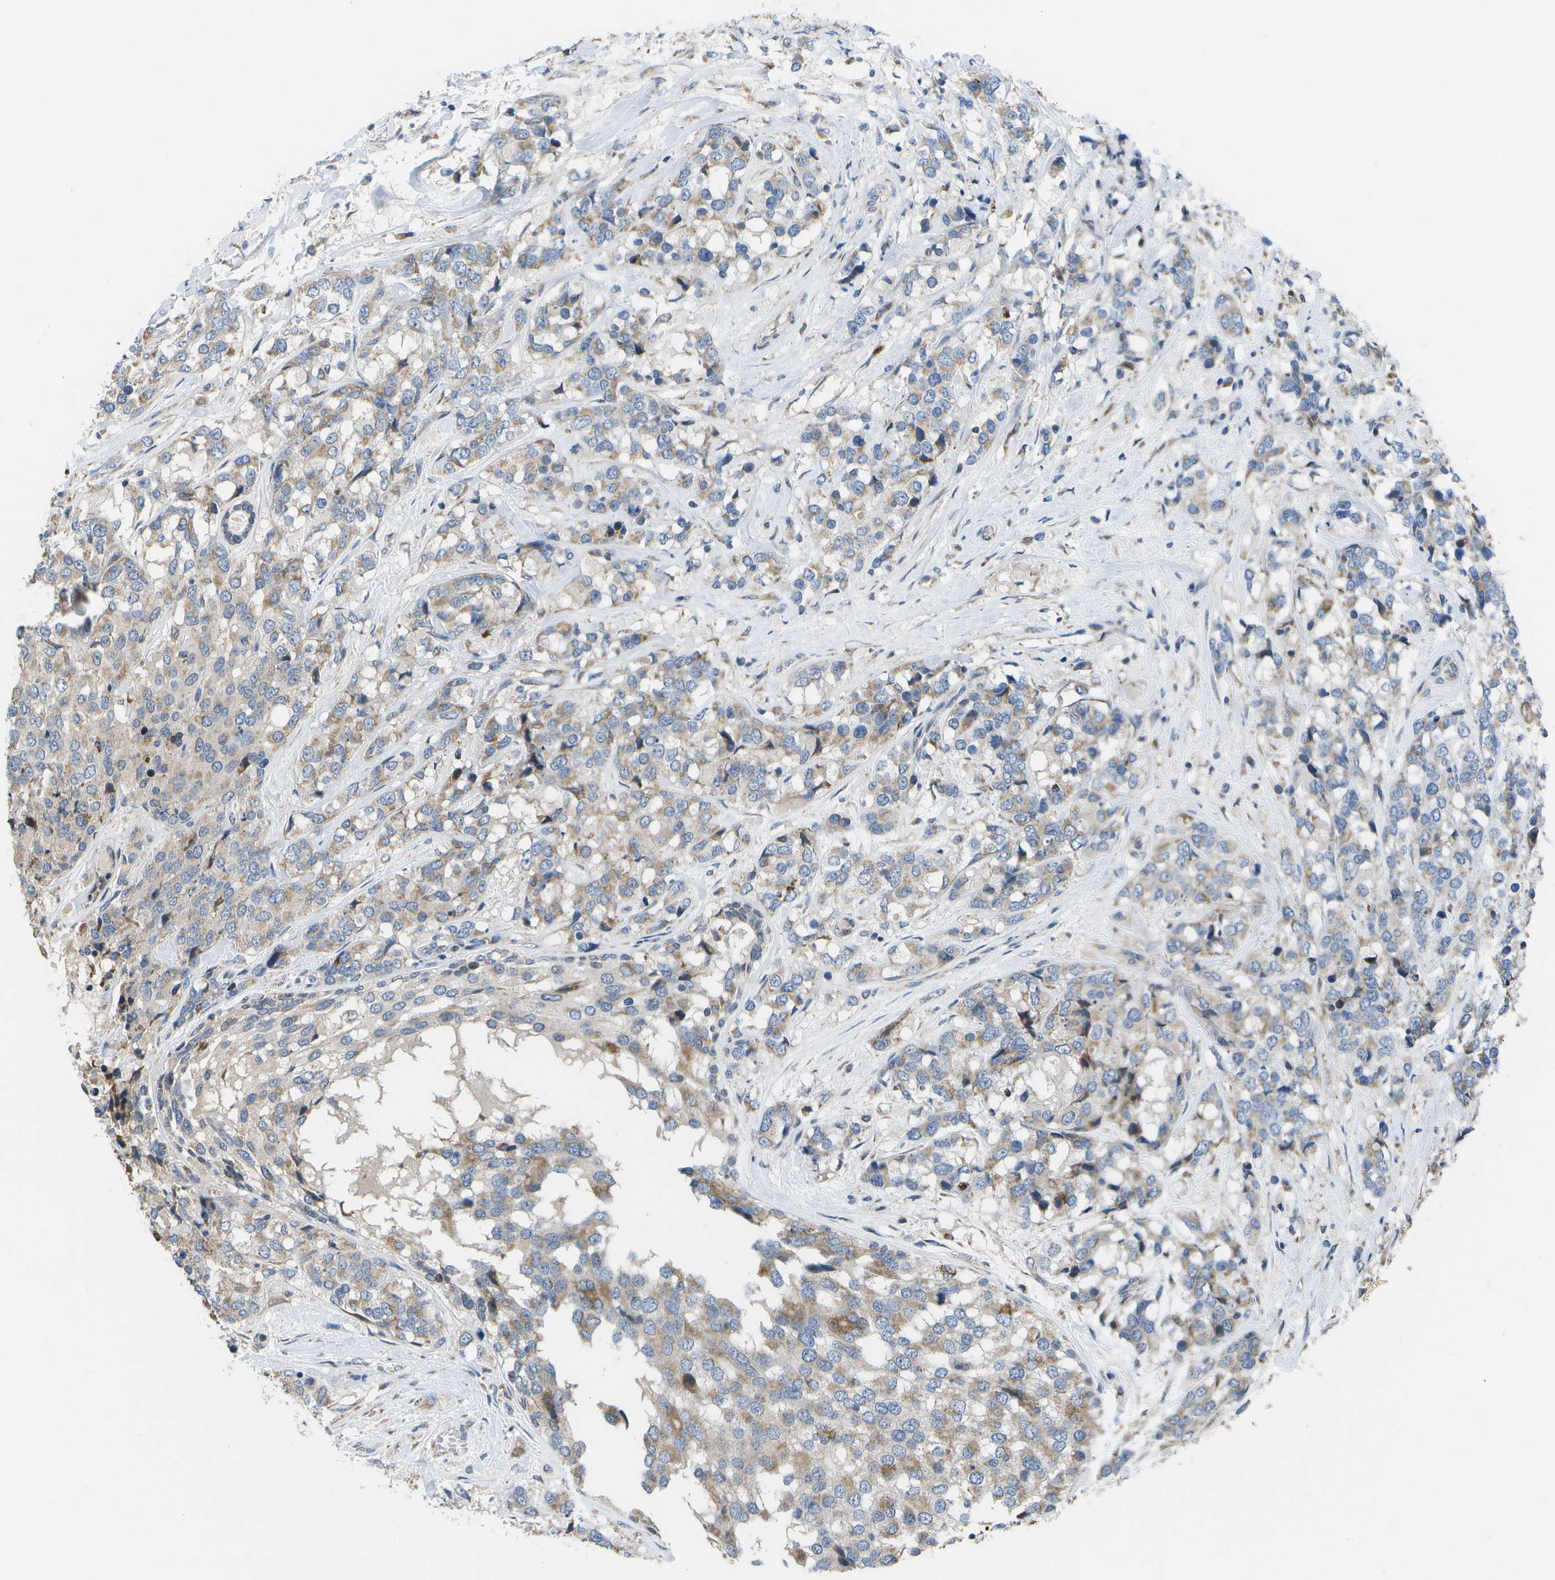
{"staining": {"intensity": "weak", "quantity": ">75%", "location": "cytoplasmic/membranous"}, "tissue": "breast cancer", "cell_type": "Tumor cells", "image_type": "cancer", "snomed": [{"axis": "morphology", "description": "Lobular carcinoma"}, {"axis": "topography", "description": "Breast"}], "caption": "Weak cytoplasmic/membranous protein expression is present in approximately >75% of tumor cells in breast cancer (lobular carcinoma).", "gene": "HADHA", "patient": {"sex": "female", "age": 59}}